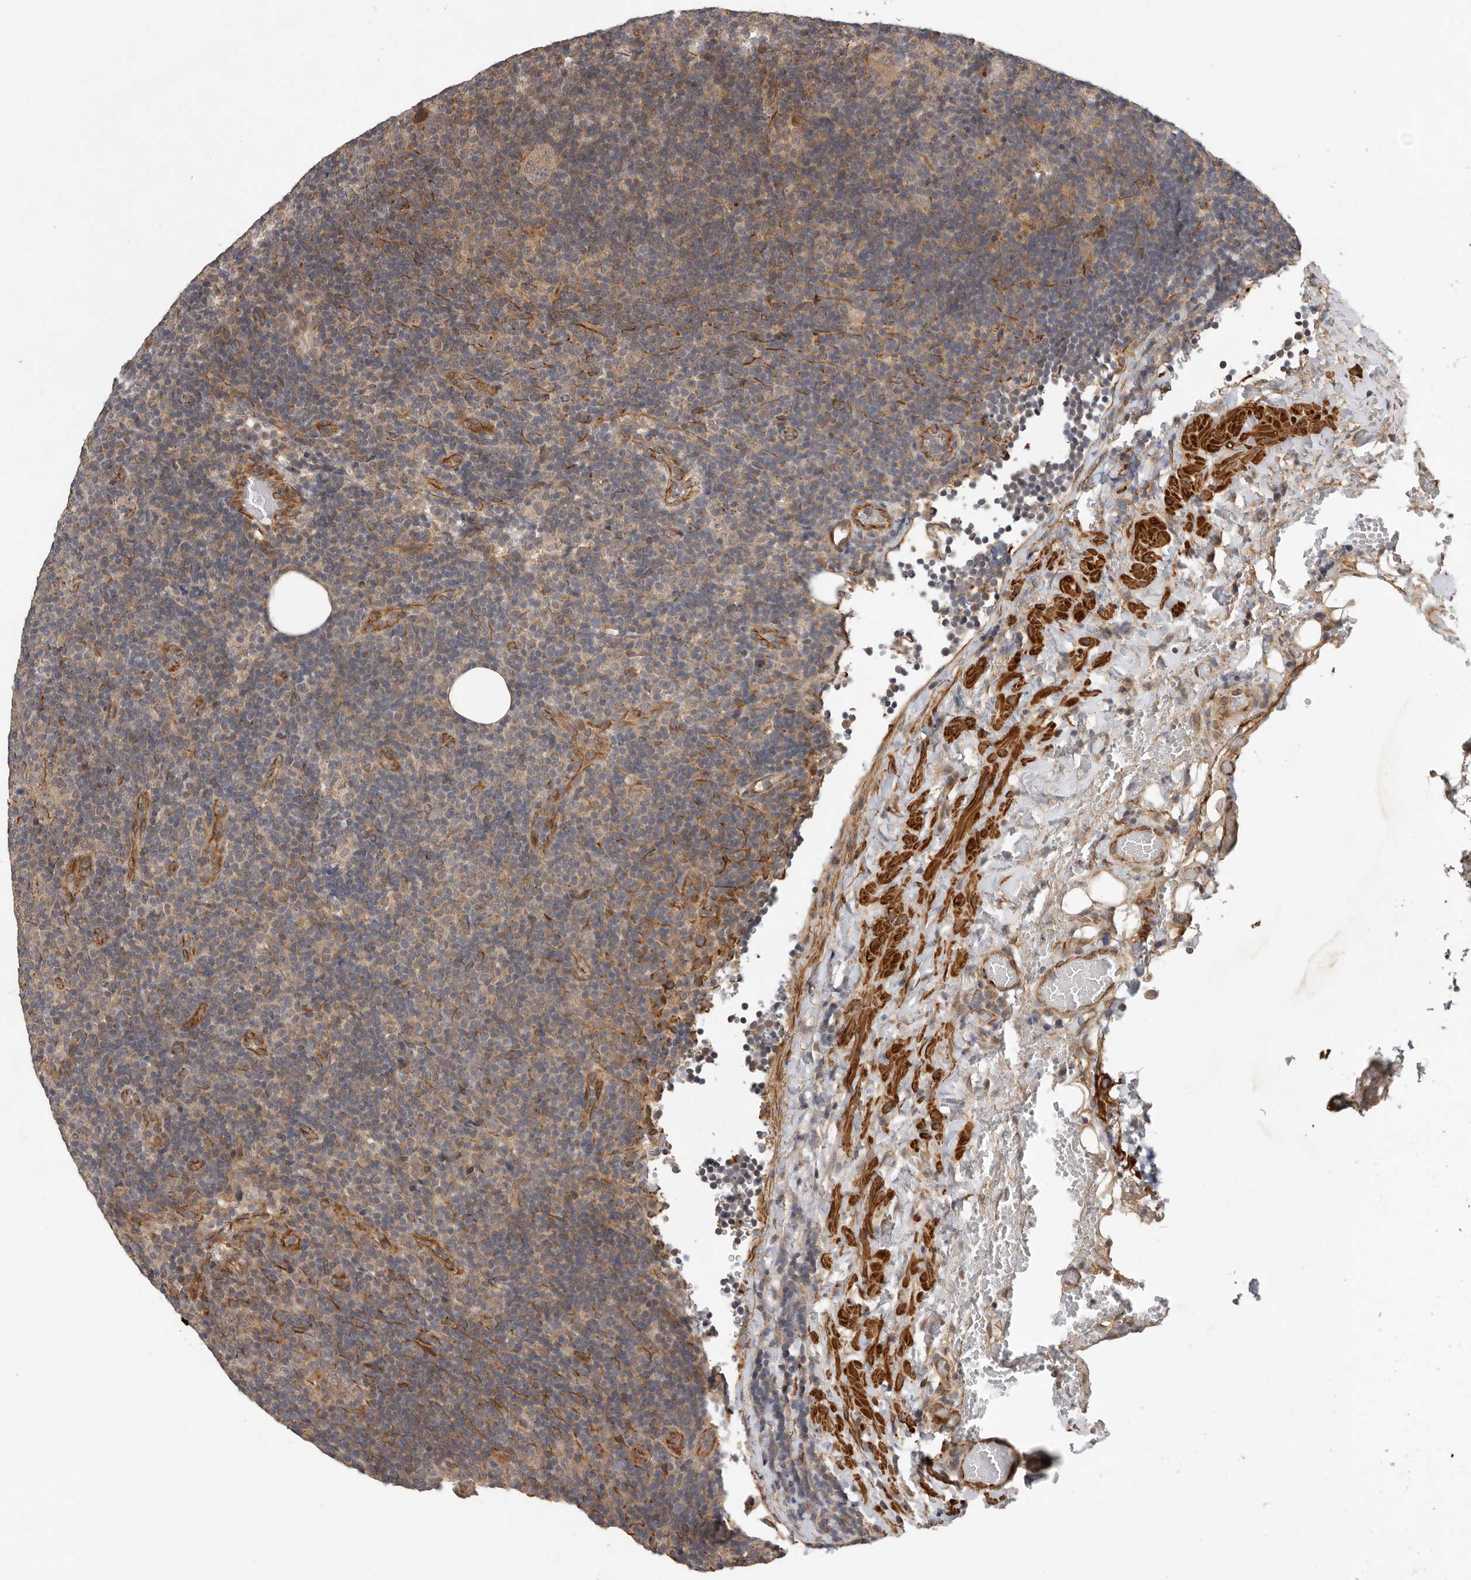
{"staining": {"intensity": "weak", "quantity": ">75%", "location": "cytoplasmic/membranous"}, "tissue": "lymphoma", "cell_type": "Tumor cells", "image_type": "cancer", "snomed": [{"axis": "morphology", "description": "Hodgkin's disease, NOS"}, {"axis": "topography", "description": "Lymph node"}], "caption": "This image shows immunohistochemistry staining of human Hodgkin's disease, with low weak cytoplasmic/membranous expression in about >75% of tumor cells.", "gene": "RNF157", "patient": {"sex": "female", "age": 57}}